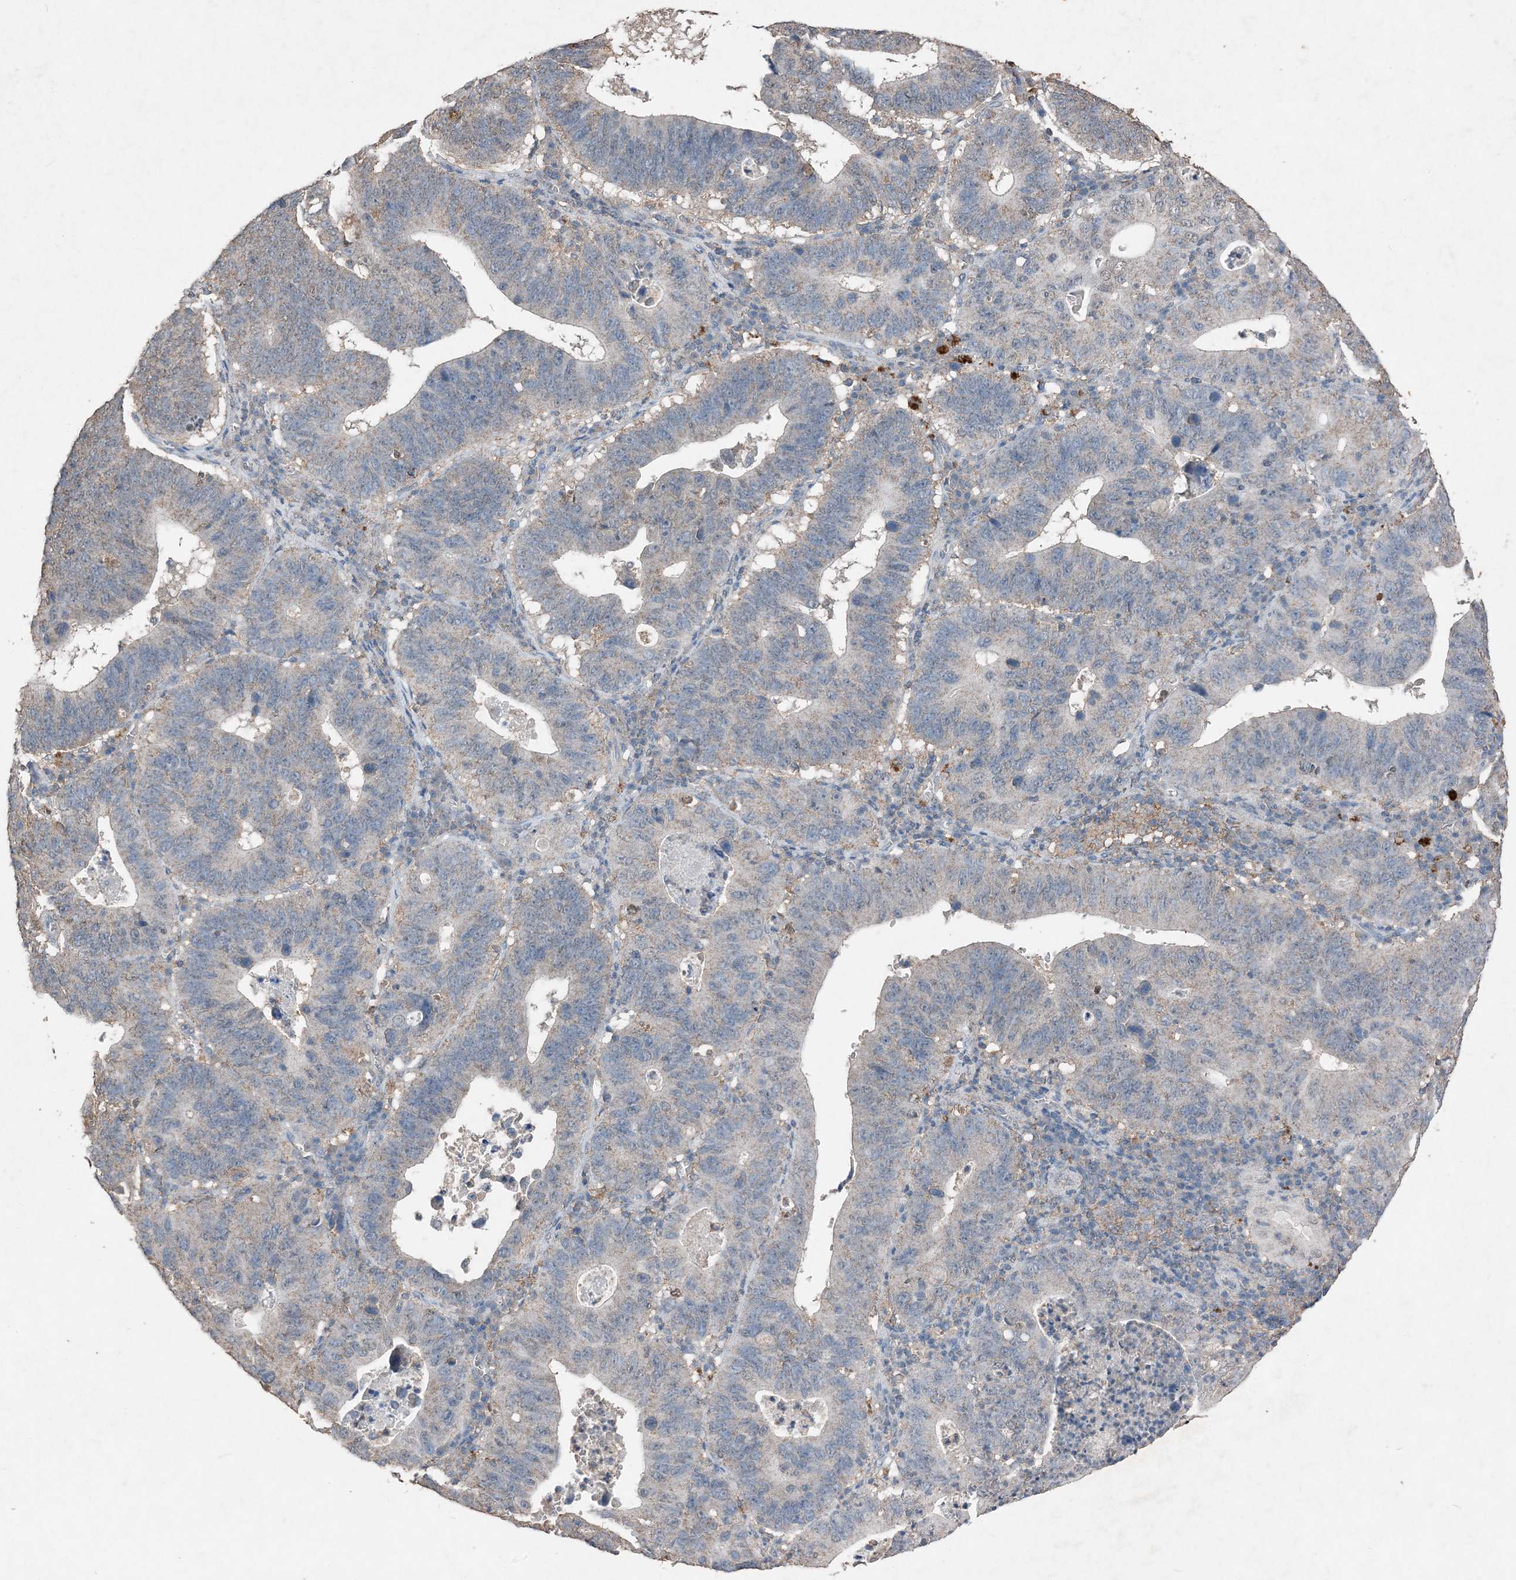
{"staining": {"intensity": "weak", "quantity": "<25%", "location": "cytoplasmic/membranous"}, "tissue": "stomach cancer", "cell_type": "Tumor cells", "image_type": "cancer", "snomed": [{"axis": "morphology", "description": "Adenocarcinoma, NOS"}, {"axis": "topography", "description": "Stomach"}], "caption": "Immunohistochemical staining of stomach cancer reveals no significant staining in tumor cells.", "gene": "FCN3", "patient": {"sex": "male", "age": 59}}